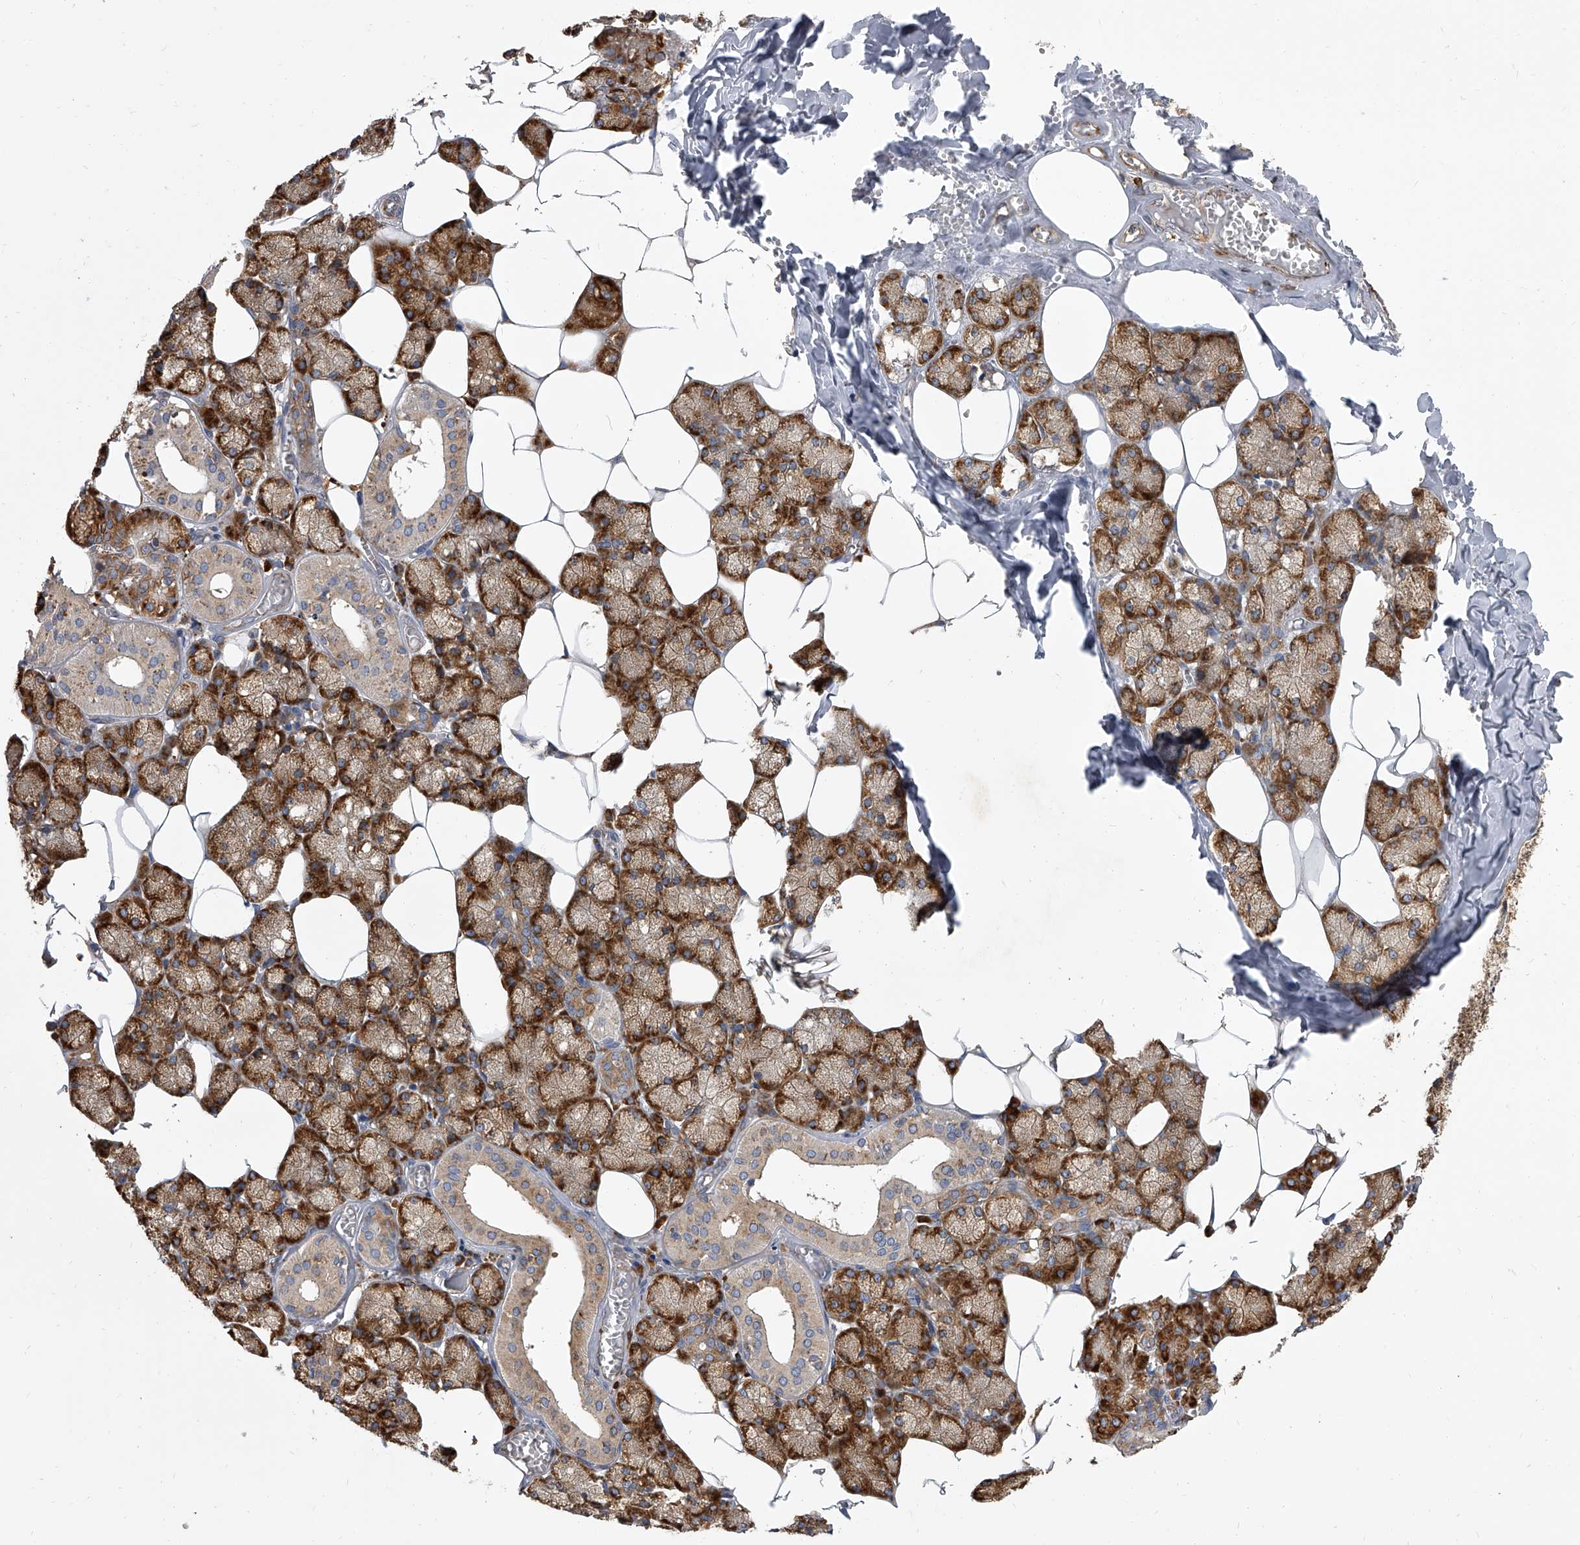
{"staining": {"intensity": "strong", "quantity": ">75%", "location": "cytoplasmic/membranous"}, "tissue": "salivary gland", "cell_type": "Glandular cells", "image_type": "normal", "snomed": [{"axis": "morphology", "description": "Normal tissue, NOS"}, {"axis": "topography", "description": "Salivary gland"}], "caption": "Brown immunohistochemical staining in benign human salivary gland demonstrates strong cytoplasmic/membranous staining in about >75% of glandular cells.", "gene": "EIF2S2", "patient": {"sex": "male", "age": 62}}